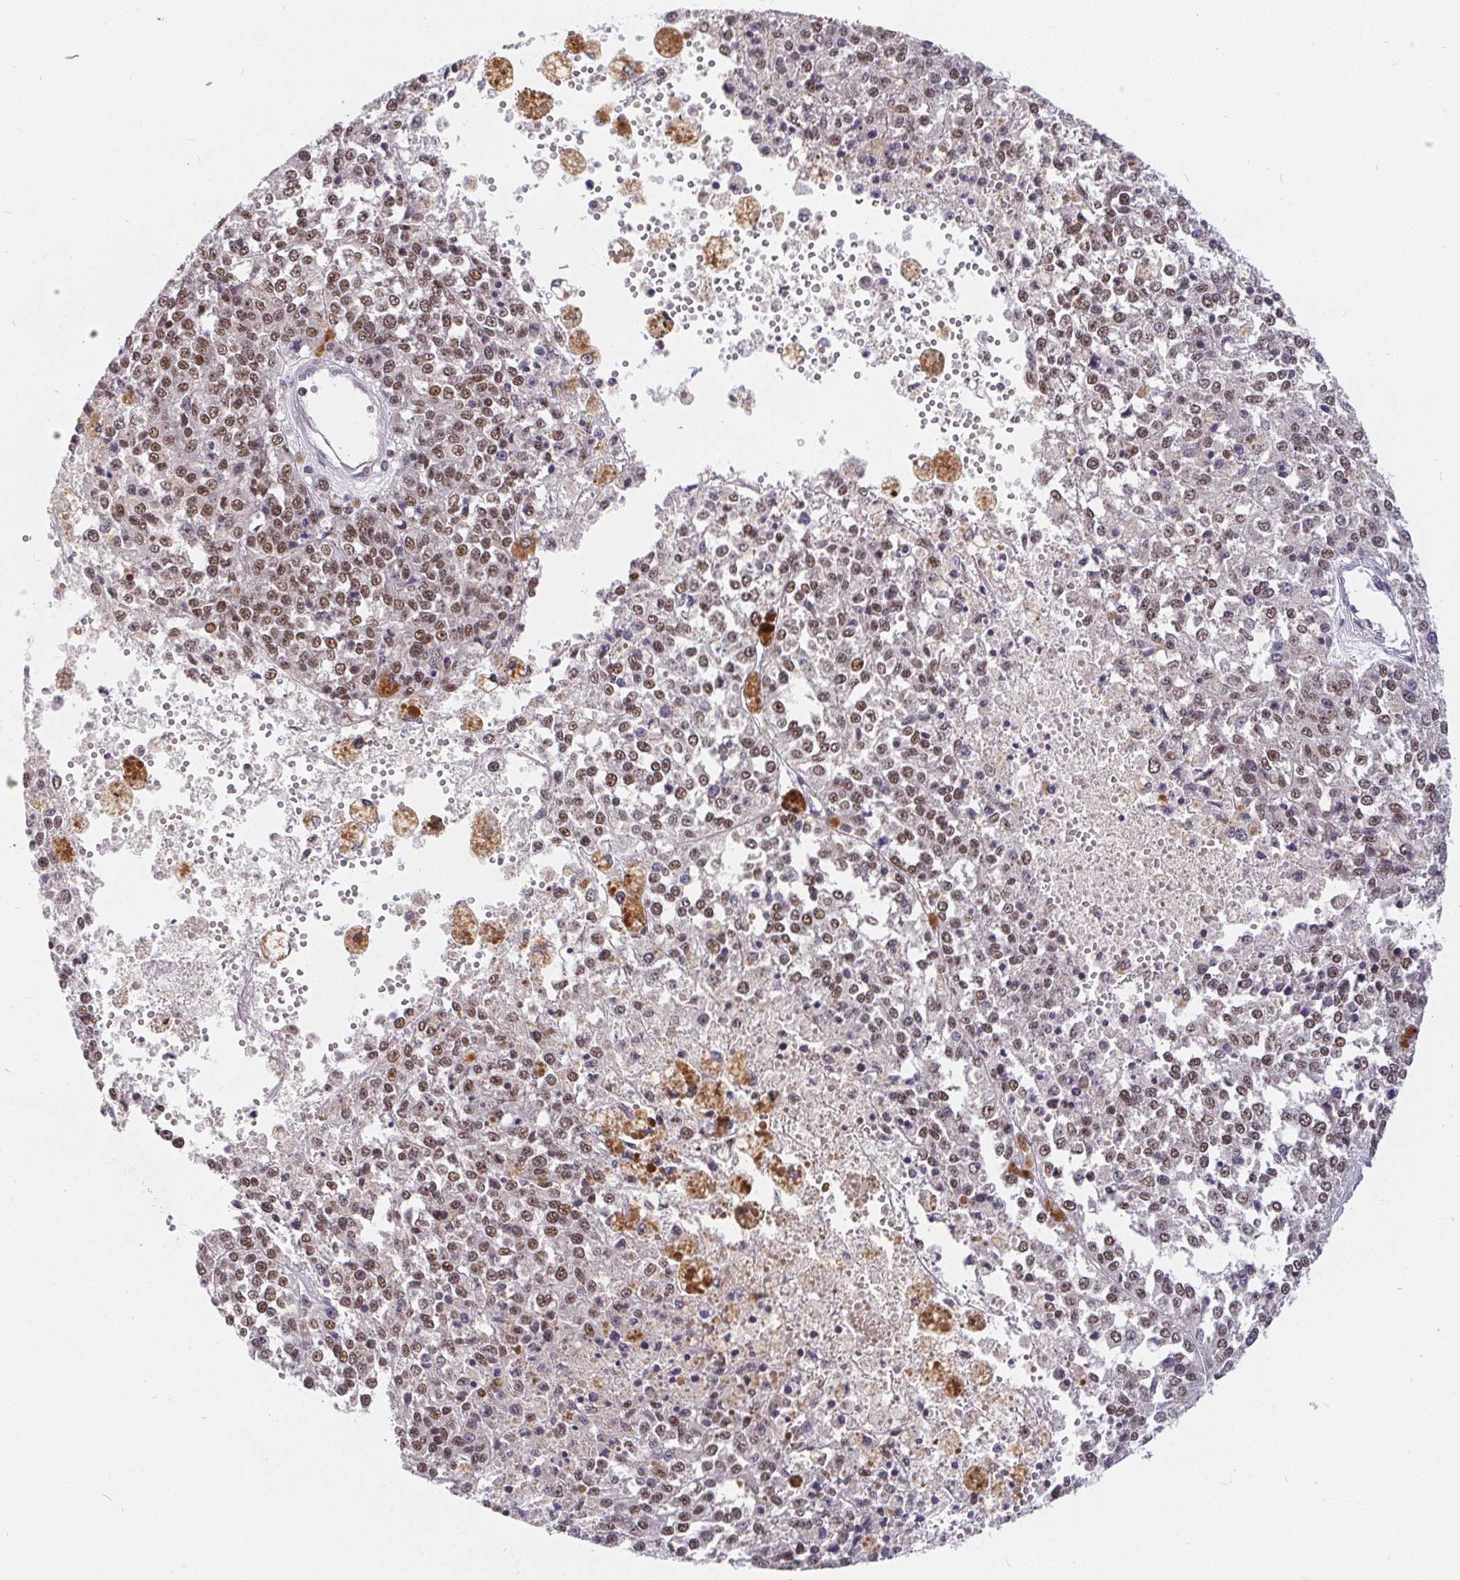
{"staining": {"intensity": "moderate", "quantity": "<25%", "location": "nuclear"}, "tissue": "melanoma", "cell_type": "Tumor cells", "image_type": "cancer", "snomed": [{"axis": "morphology", "description": "Malignant melanoma, Metastatic site"}, {"axis": "topography", "description": "Lymph node"}], "caption": "A low amount of moderate nuclear expression is present in about <25% of tumor cells in malignant melanoma (metastatic site) tissue.", "gene": "POU2F1", "patient": {"sex": "female", "age": 64}}